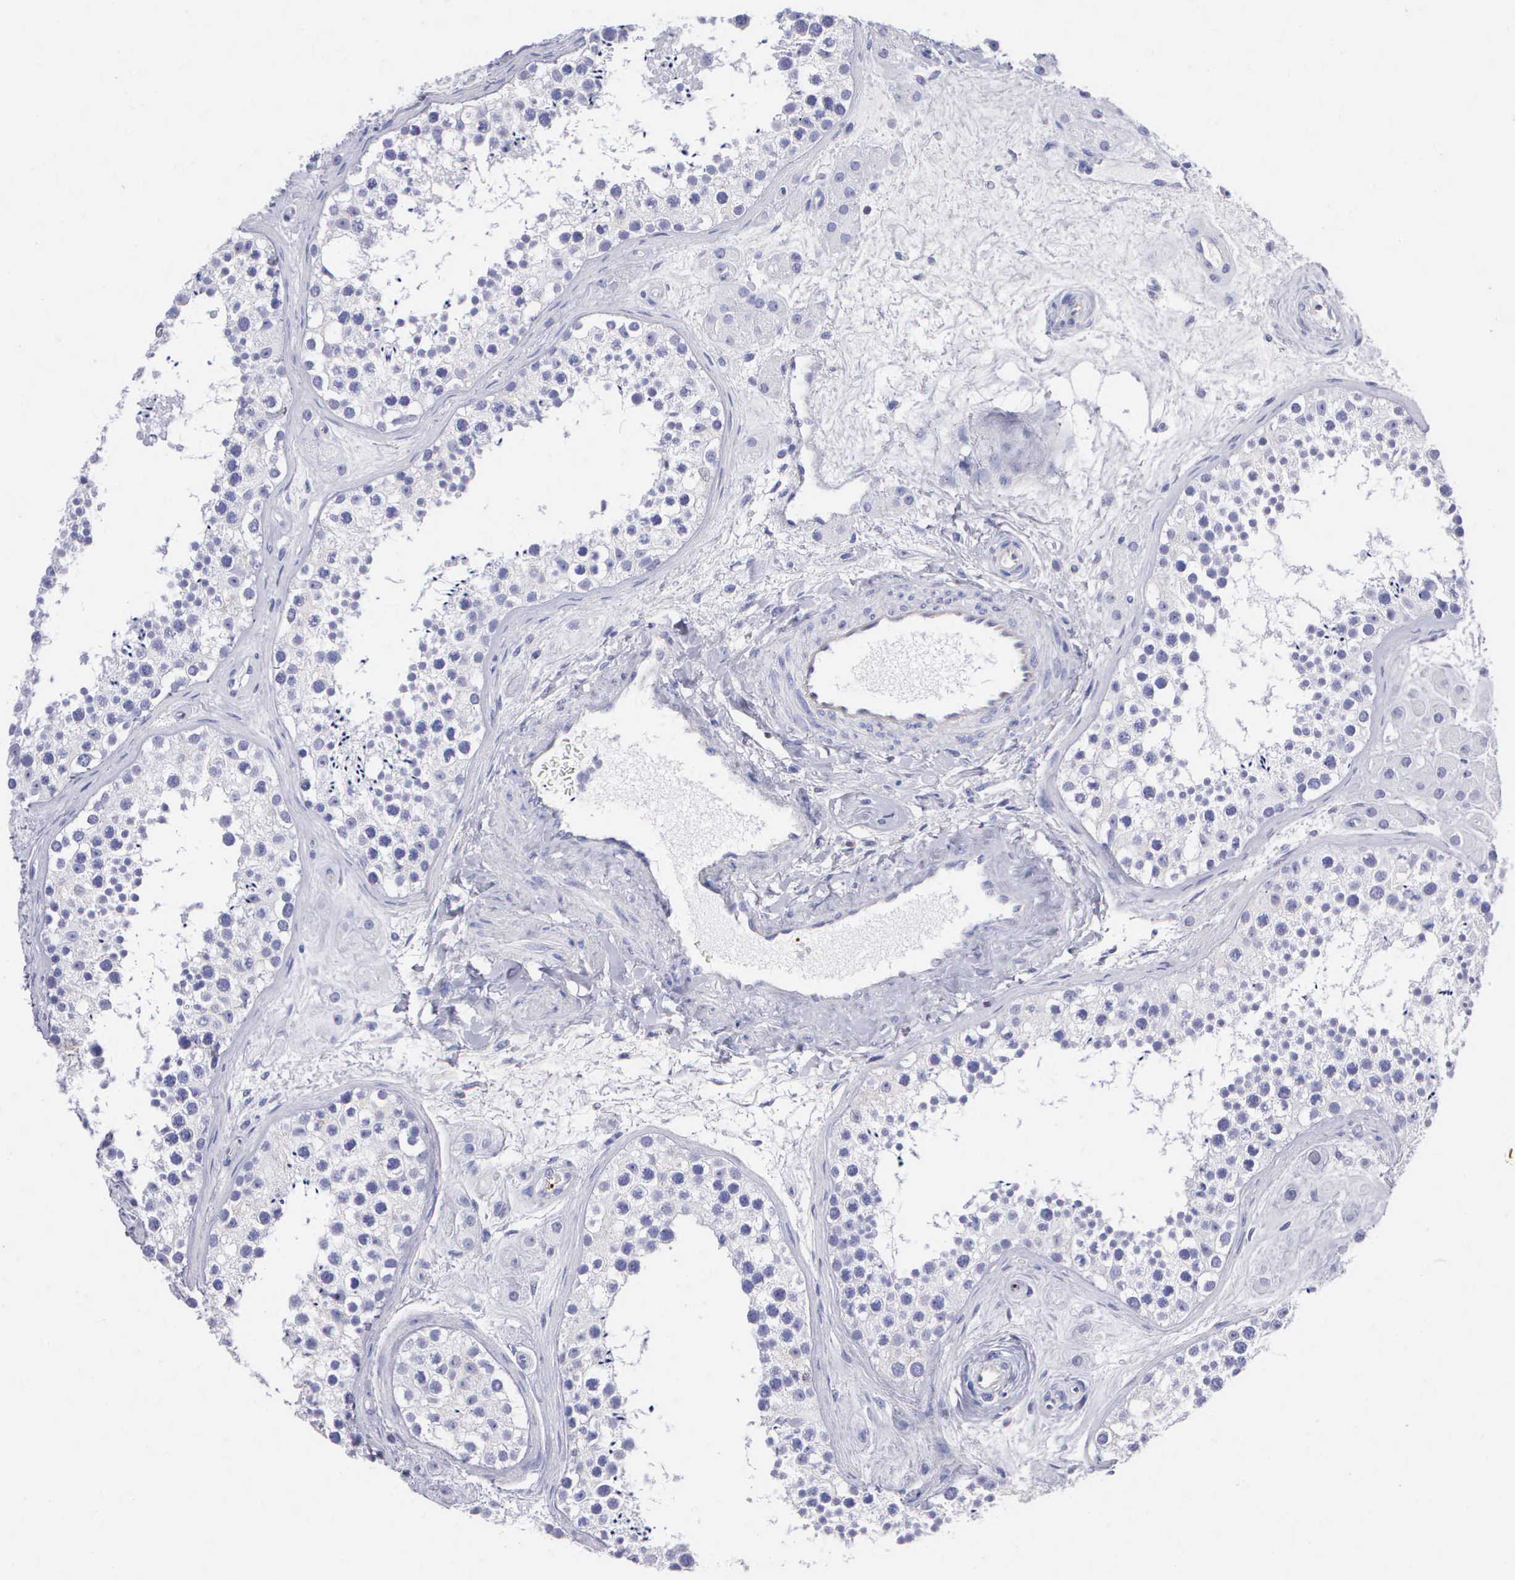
{"staining": {"intensity": "negative", "quantity": "none", "location": "none"}, "tissue": "testis", "cell_type": "Cells in seminiferous ducts", "image_type": "normal", "snomed": [{"axis": "morphology", "description": "Normal tissue, NOS"}, {"axis": "topography", "description": "Testis"}], "caption": "DAB immunohistochemical staining of normal testis reveals no significant expression in cells in seminiferous ducts. (DAB (3,3'-diaminobenzidine) immunohistochemistry (IHC), high magnification).", "gene": "SRGN", "patient": {"sex": "male", "age": 38}}